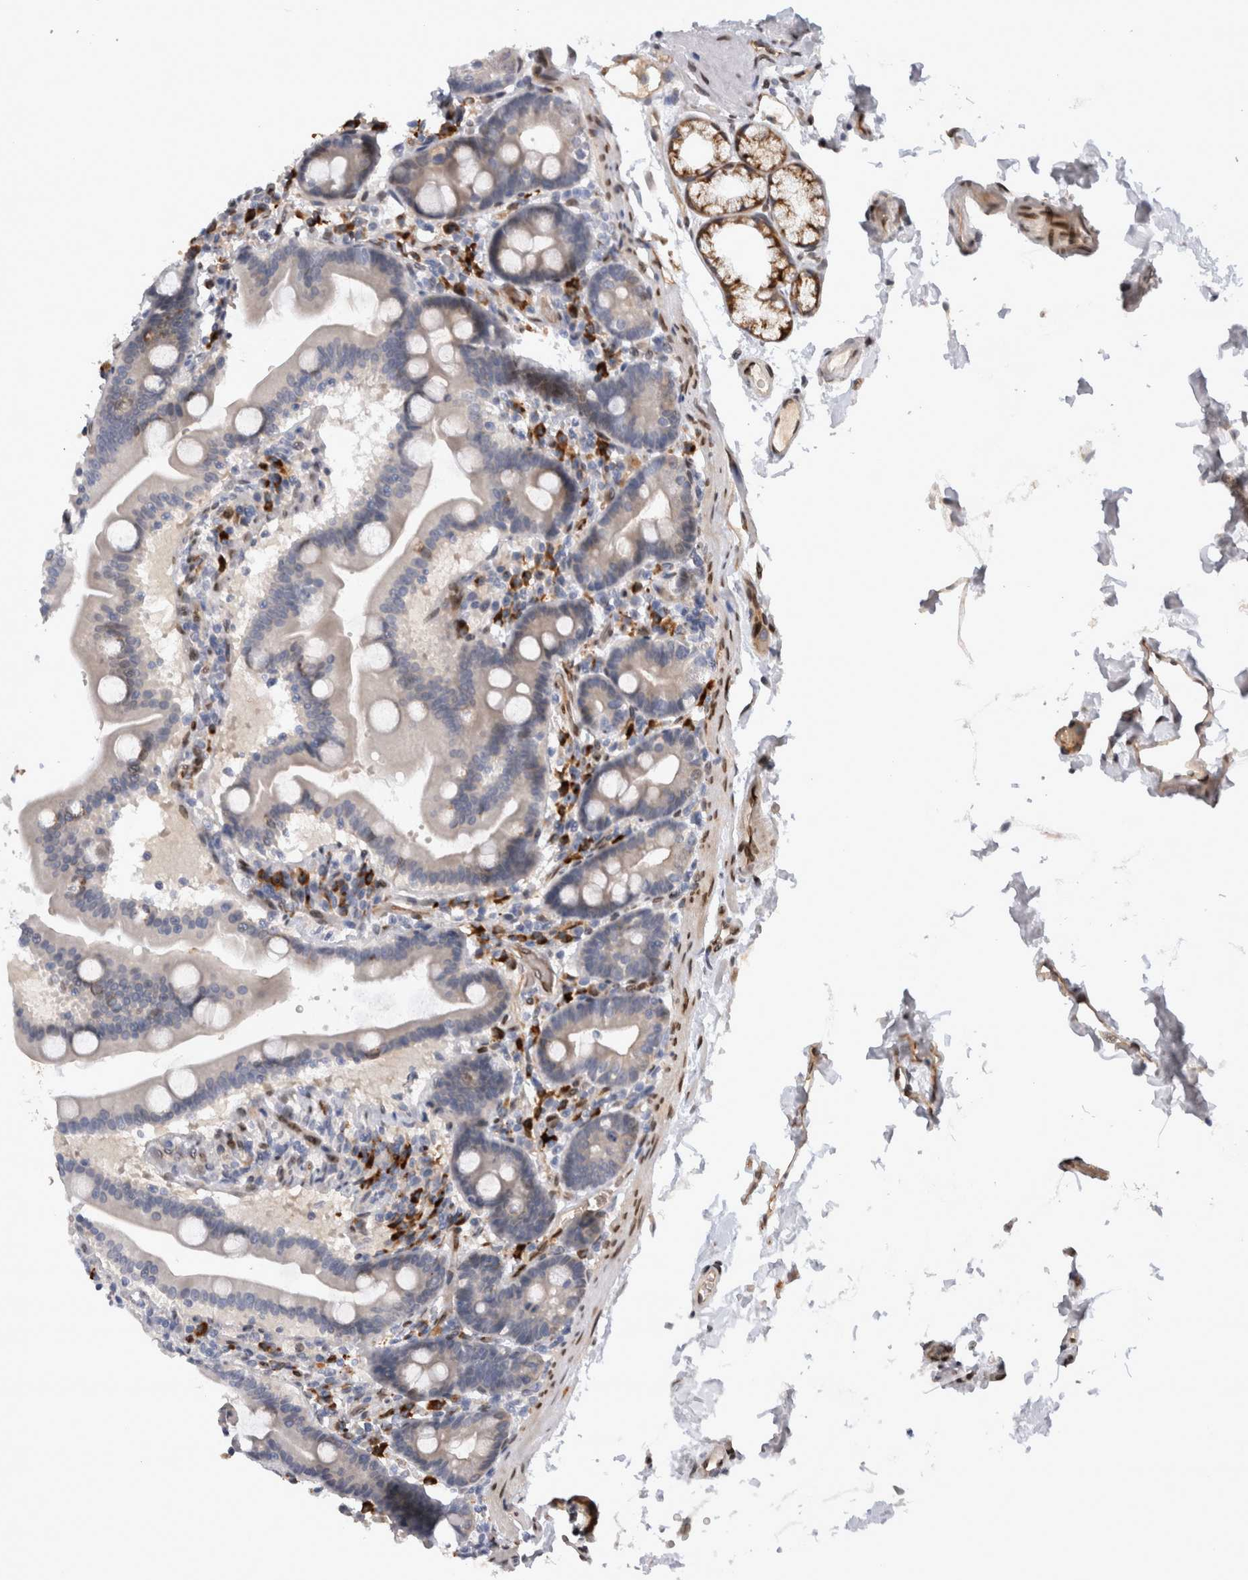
{"staining": {"intensity": "negative", "quantity": "none", "location": "none"}, "tissue": "duodenum", "cell_type": "Glandular cells", "image_type": "normal", "snomed": [{"axis": "morphology", "description": "Normal tissue, NOS"}, {"axis": "topography", "description": "Duodenum"}], "caption": "An IHC image of unremarkable duodenum is shown. There is no staining in glandular cells of duodenum.", "gene": "DMTN", "patient": {"sex": "male", "age": 54}}